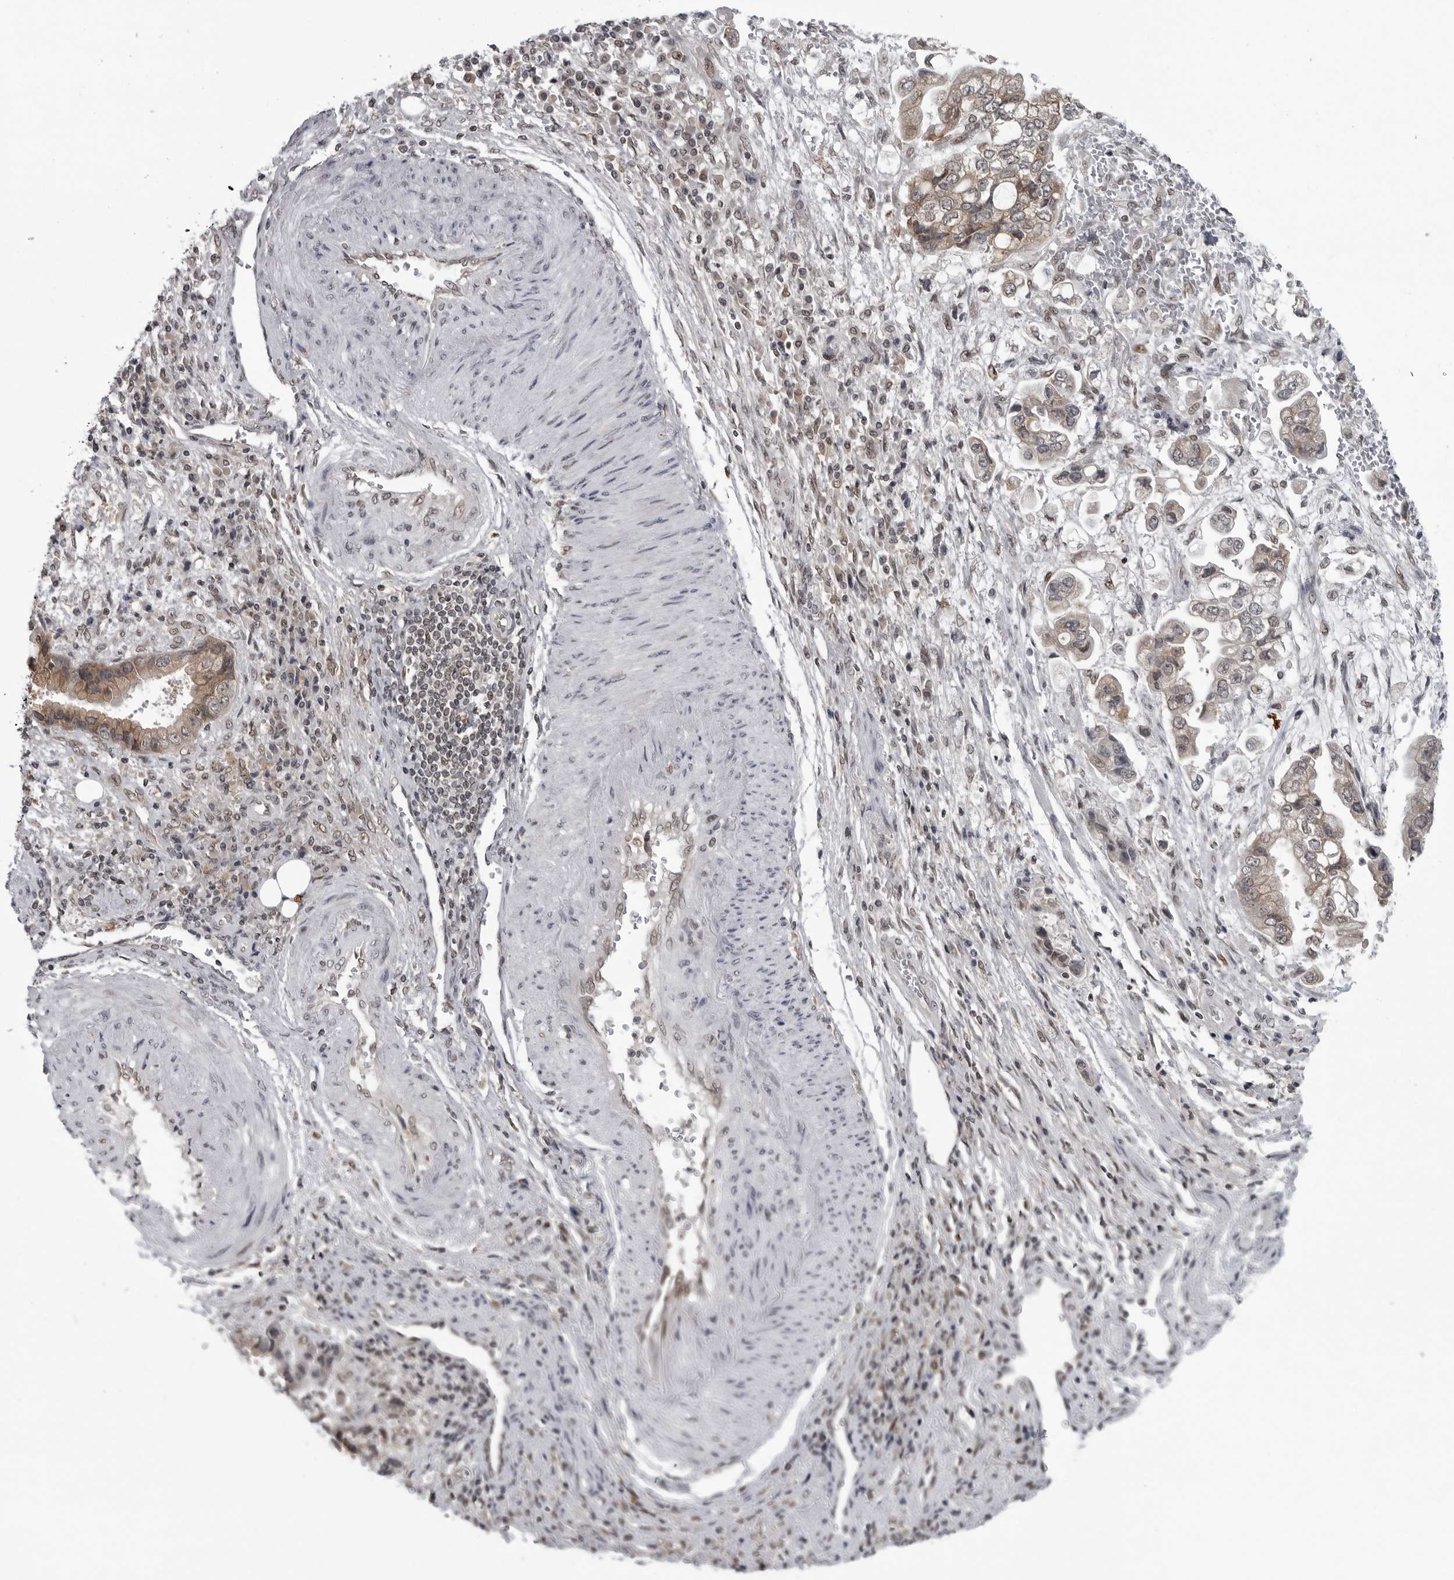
{"staining": {"intensity": "weak", "quantity": ">75%", "location": "cytoplasmic/membranous"}, "tissue": "stomach cancer", "cell_type": "Tumor cells", "image_type": "cancer", "snomed": [{"axis": "morphology", "description": "Adenocarcinoma, NOS"}, {"axis": "topography", "description": "Stomach"}], "caption": "Immunohistochemical staining of adenocarcinoma (stomach) exhibits low levels of weak cytoplasmic/membranous expression in about >75% of tumor cells.", "gene": "C8orf58", "patient": {"sex": "male", "age": 62}}